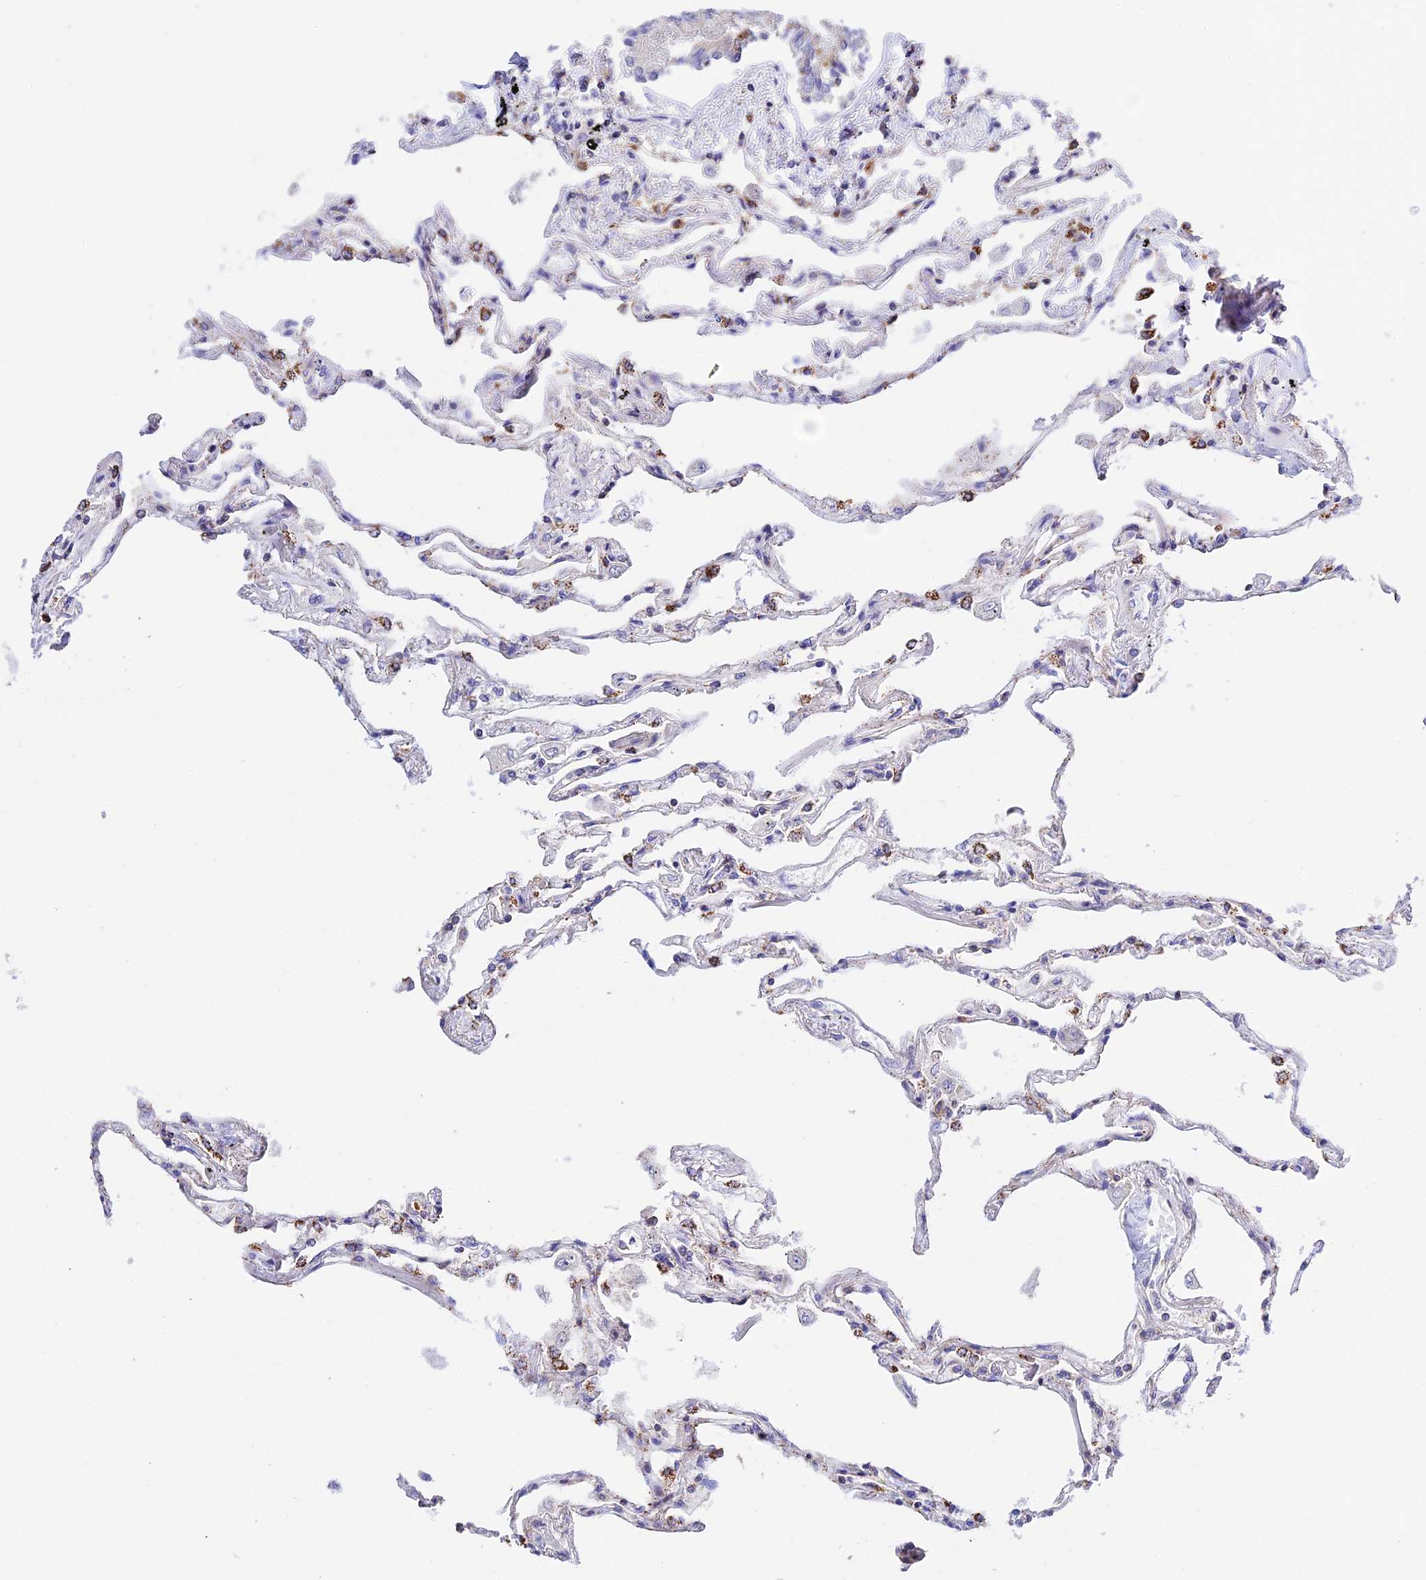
{"staining": {"intensity": "moderate", "quantity": "<25%", "location": "cytoplasmic/membranous"}, "tissue": "lung", "cell_type": "Alveolar cells", "image_type": "normal", "snomed": [{"axis": "morphology", "description": "Normal tissue, NOS"}, {"axis": "topography", "description": "Lung"}], "caption": "Immunohistochemical staining of normal lung shows low levels of moderate cytoplasmic/membranous expression in approximately <25% of alveolar cells.", "gene": "PRIM1", "patient": {"sex": "female", "age": 67}}